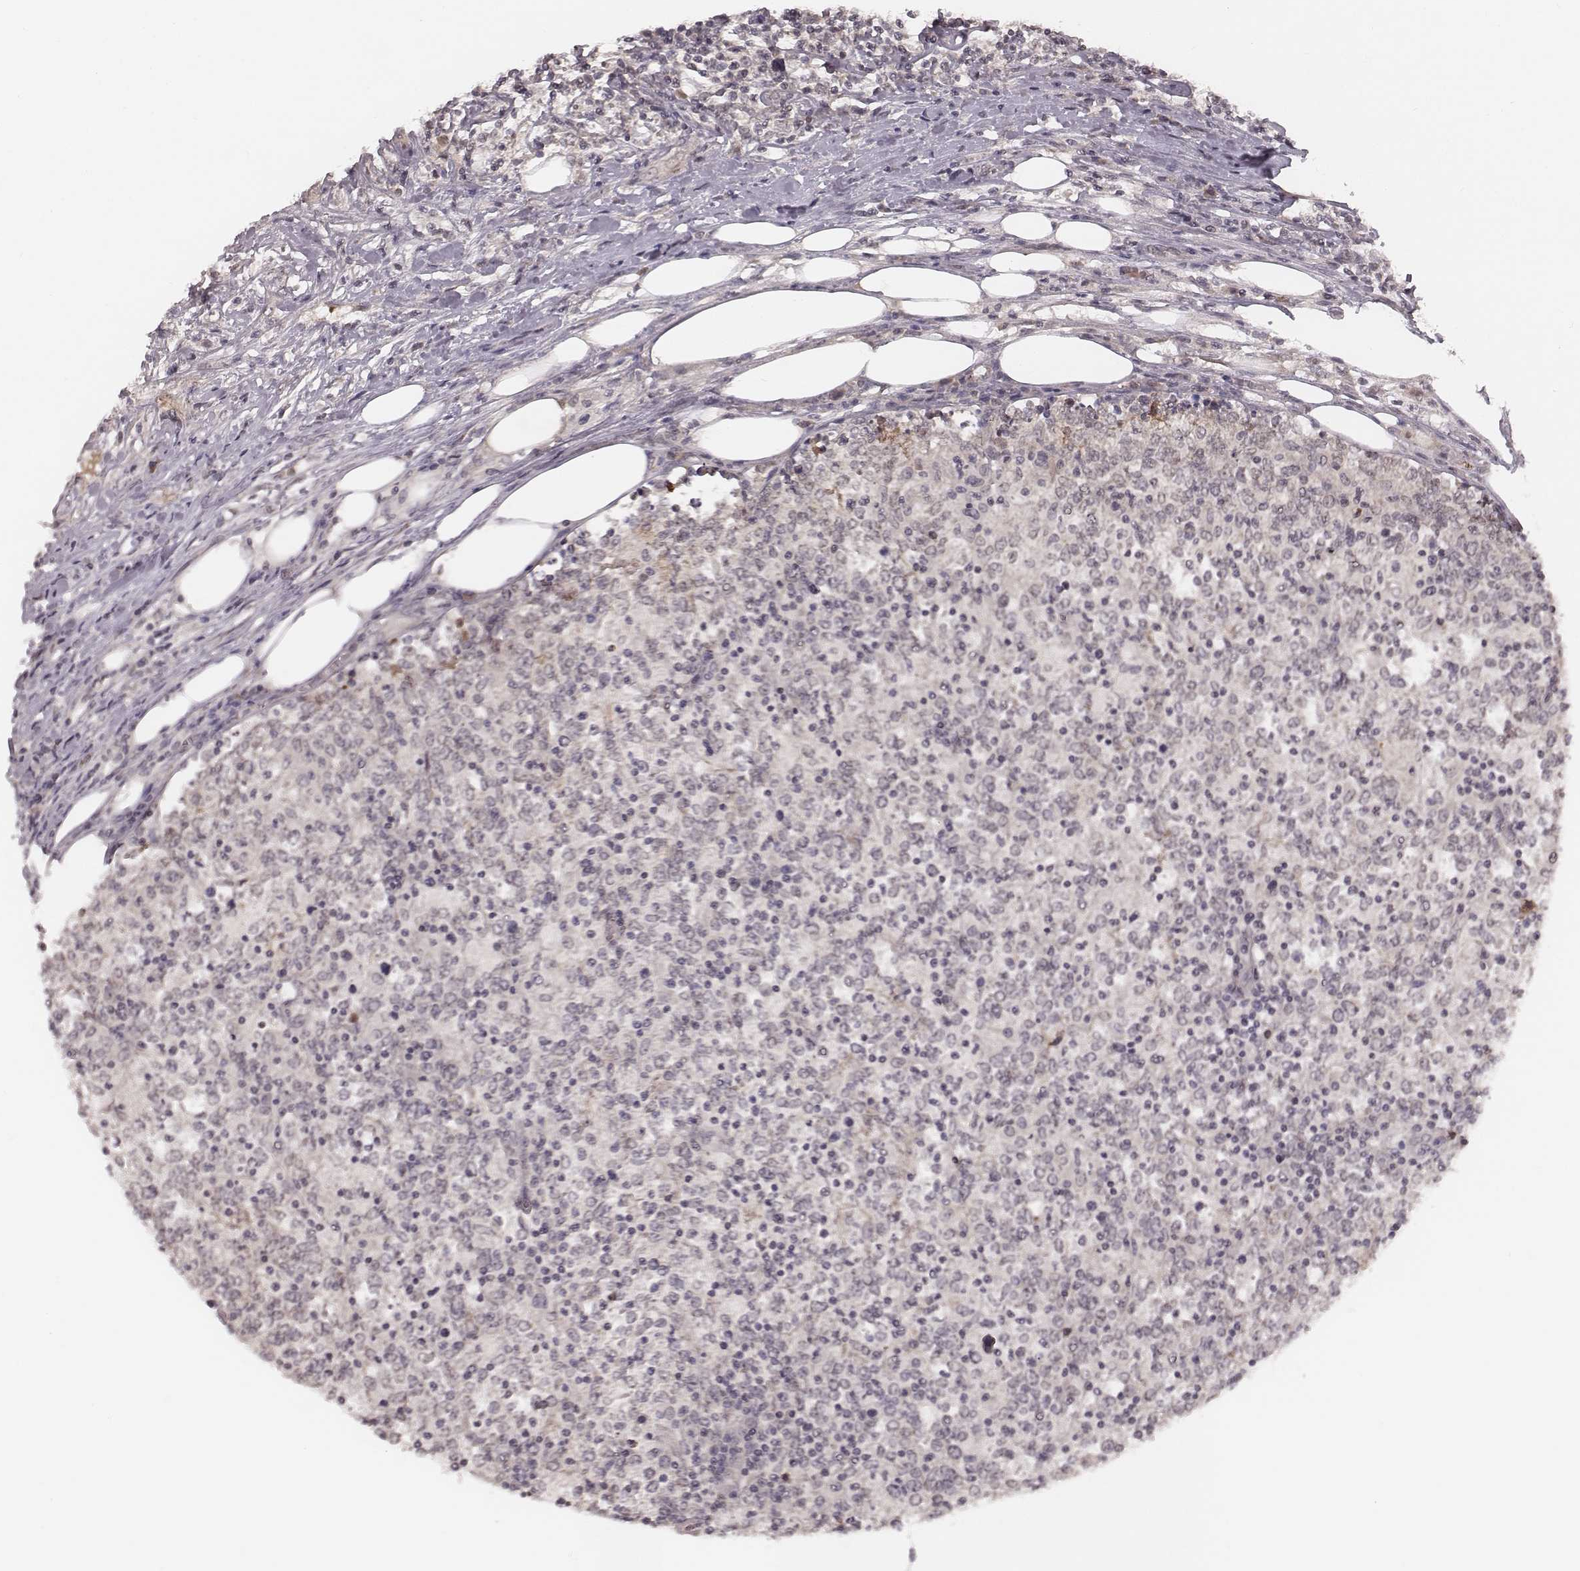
{"staining": {"intensity": "negative", "quantity": "none", "location": "none"}, "tissue": "lymphoma", "cell_type": "Tumor cells", "image_type": "cancer", "snomed": [{"axis": "morphology", "description": "Malignant lymphoma, non-Hodgkin's type, High grade"}, {"axis": "topography", "description": "Lymph node"}], "caption": "Human high-grade malignant lymphoma, non-Hodgkin's type stained for a protein using immunohistochemistry (IHC) exhibits no staining in tumor cells.", "gene": "IL5", "patient": {"sex": "female", "age": 84}}